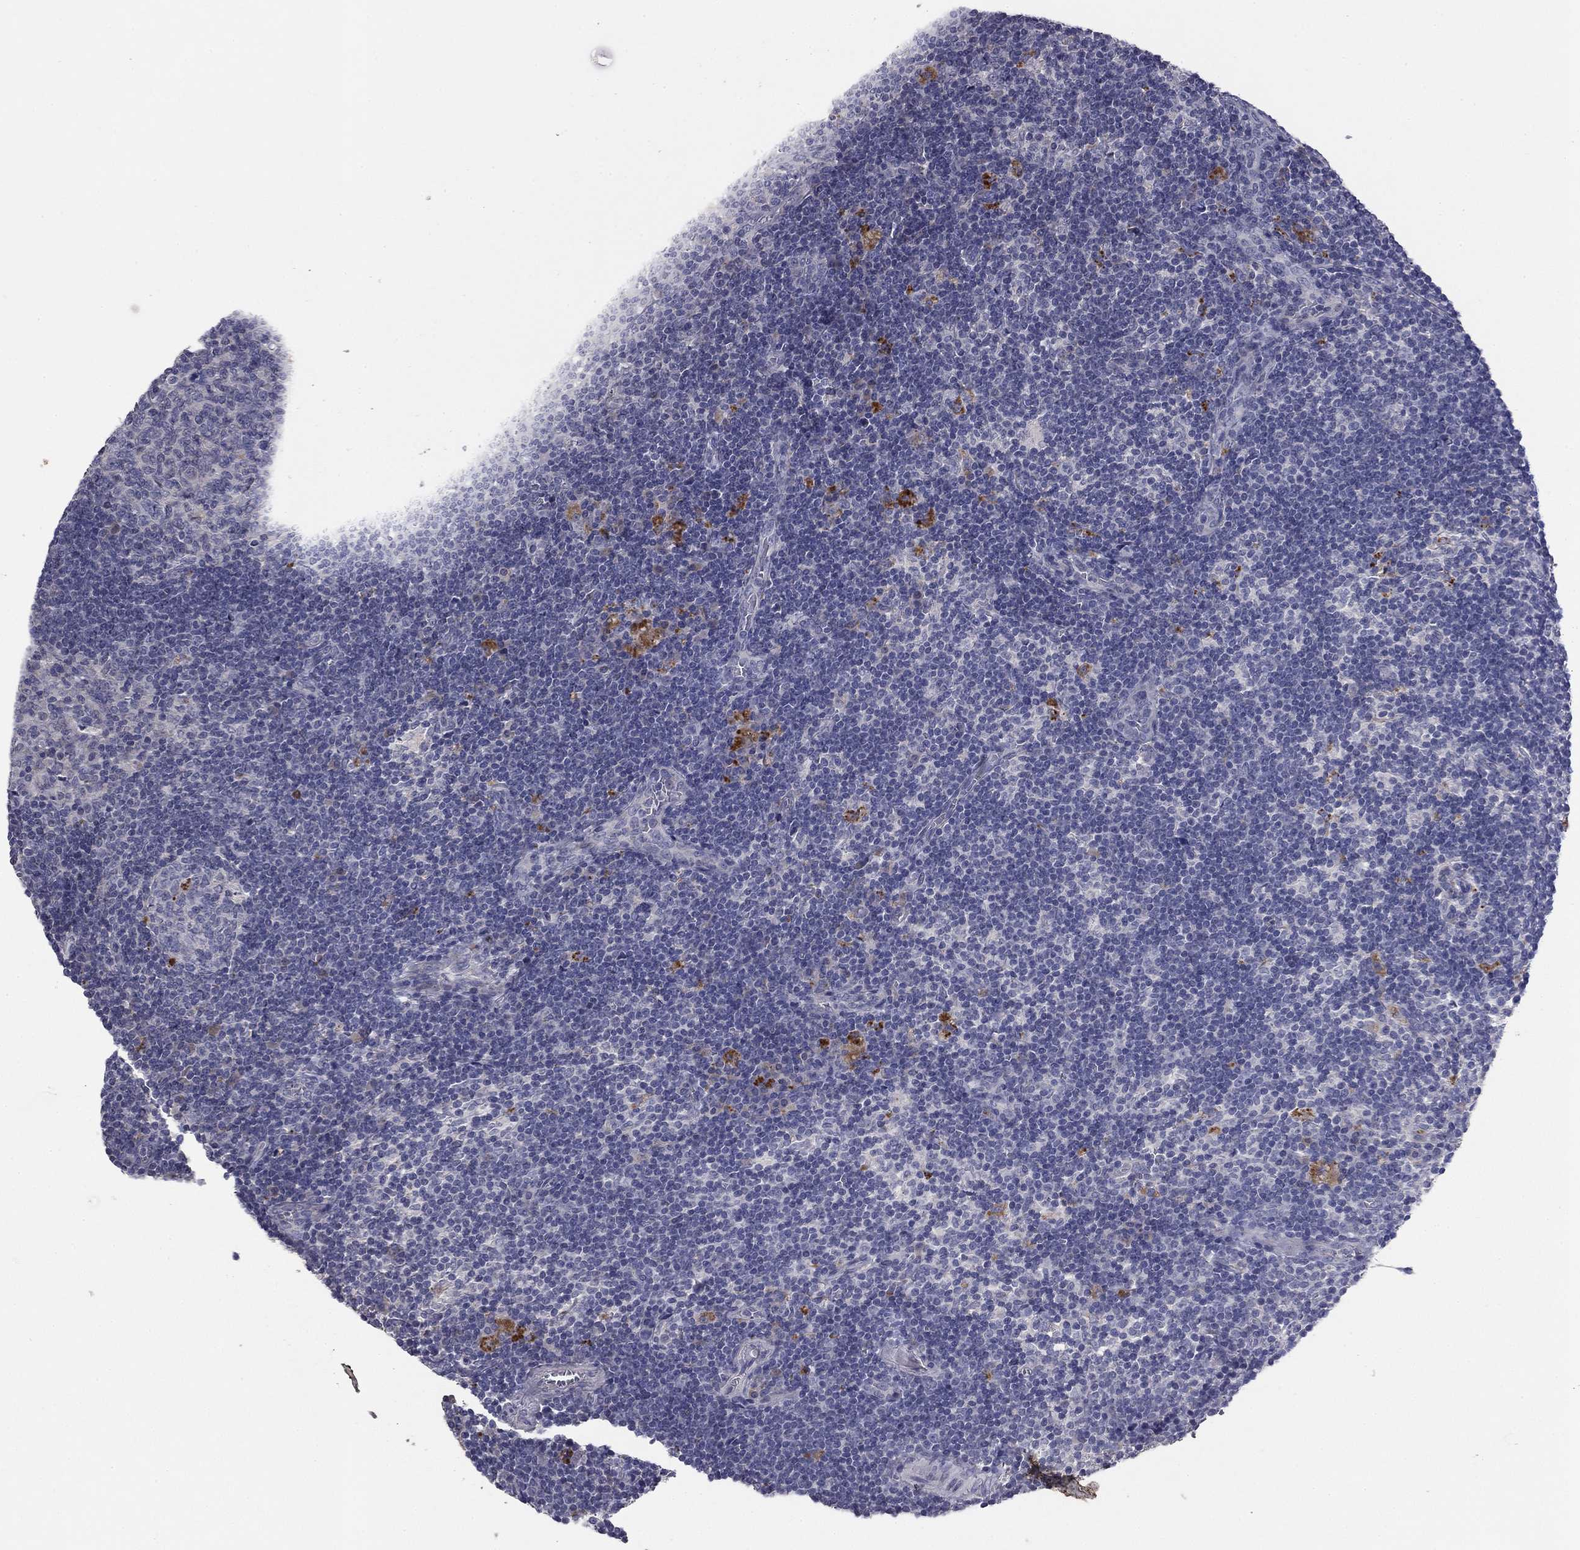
{"staining": {"intensity": "negative", "quantity": "none", "location": "none"}, "tissue": "lymph node", "cell_type": "Germinal center cells", "image_type": "normal", "snomed": [{"axis": "morphology", "description": "Normal tissue, NOS"}, {"axis": "morphology", "description": "Adenocarcinoma, NOS"}, {"axis": "topography", "description": "Lymph node"}, {"axis": "topography", "description": "Pancreas"}], "caption": "A high-resolution histopathology image shows IHC staining of benign lymph node, which shows no significant positivity in germinal center cells.", "gene": "COL2A1", "patient": {"sex": "female", "age": 58}}